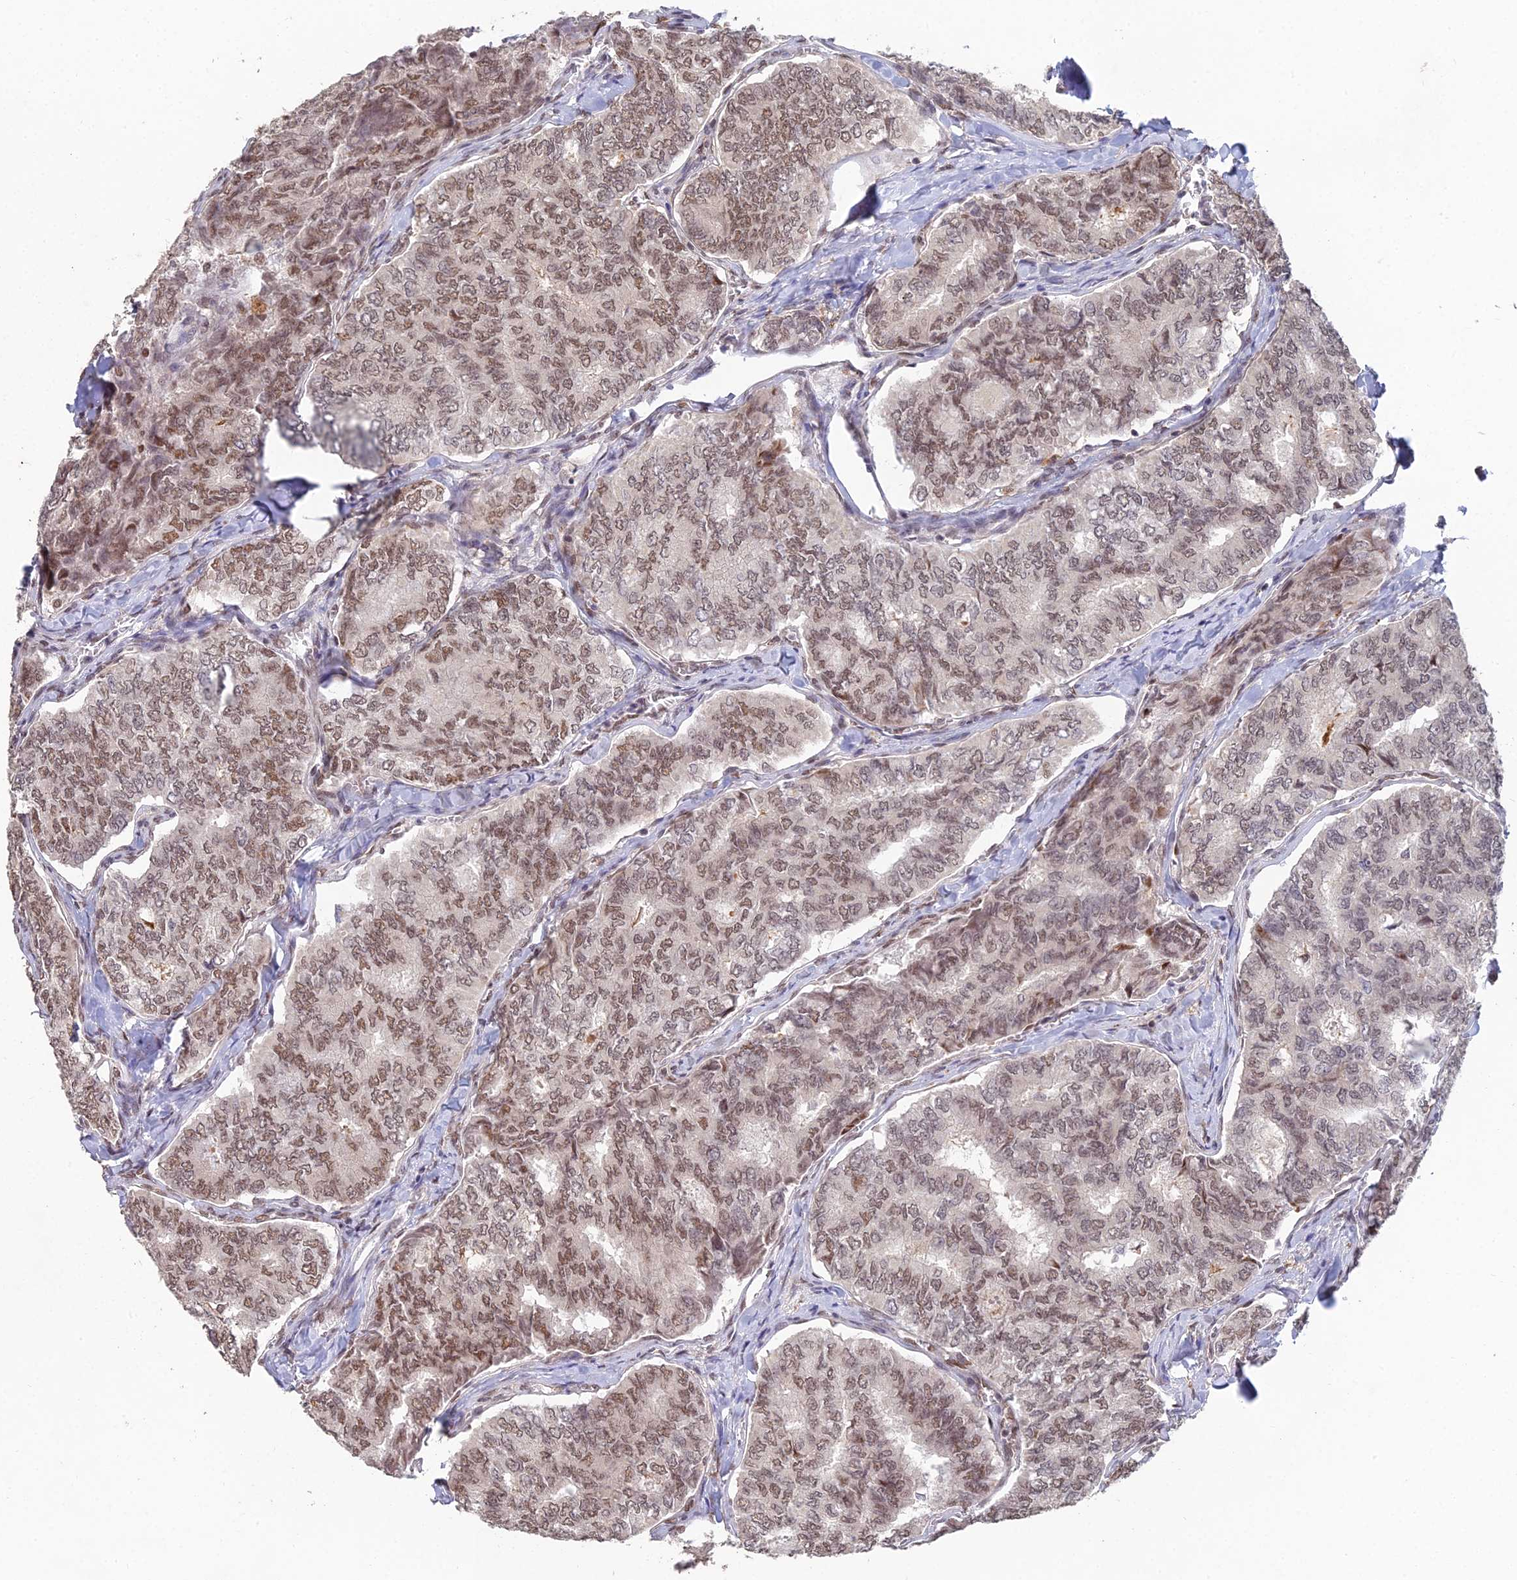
{"staining": {"intensity": "moderate", "quantity": ">75%", "location": "nuclear"}, "tissue": "thyroid cancer", "cell_type": "Tumor cells", "image_type": "cancer", "snomed": [{"axis": "morphology", "description": "Papillary adenocarcinoma, NOS"}, {"axis": "topography", "description": "Thyroid gland"}], "caption": "Protein expression analysis of human thyroid papillary adenocarcinoma reveals moderate nuclear positivity in about >75% of tumor cells. (brown staining indicates protein expression, while blue staining denotes nuclei).", "gene": "ABHD17A", "patient": {"sex": "female", "age": 35}}